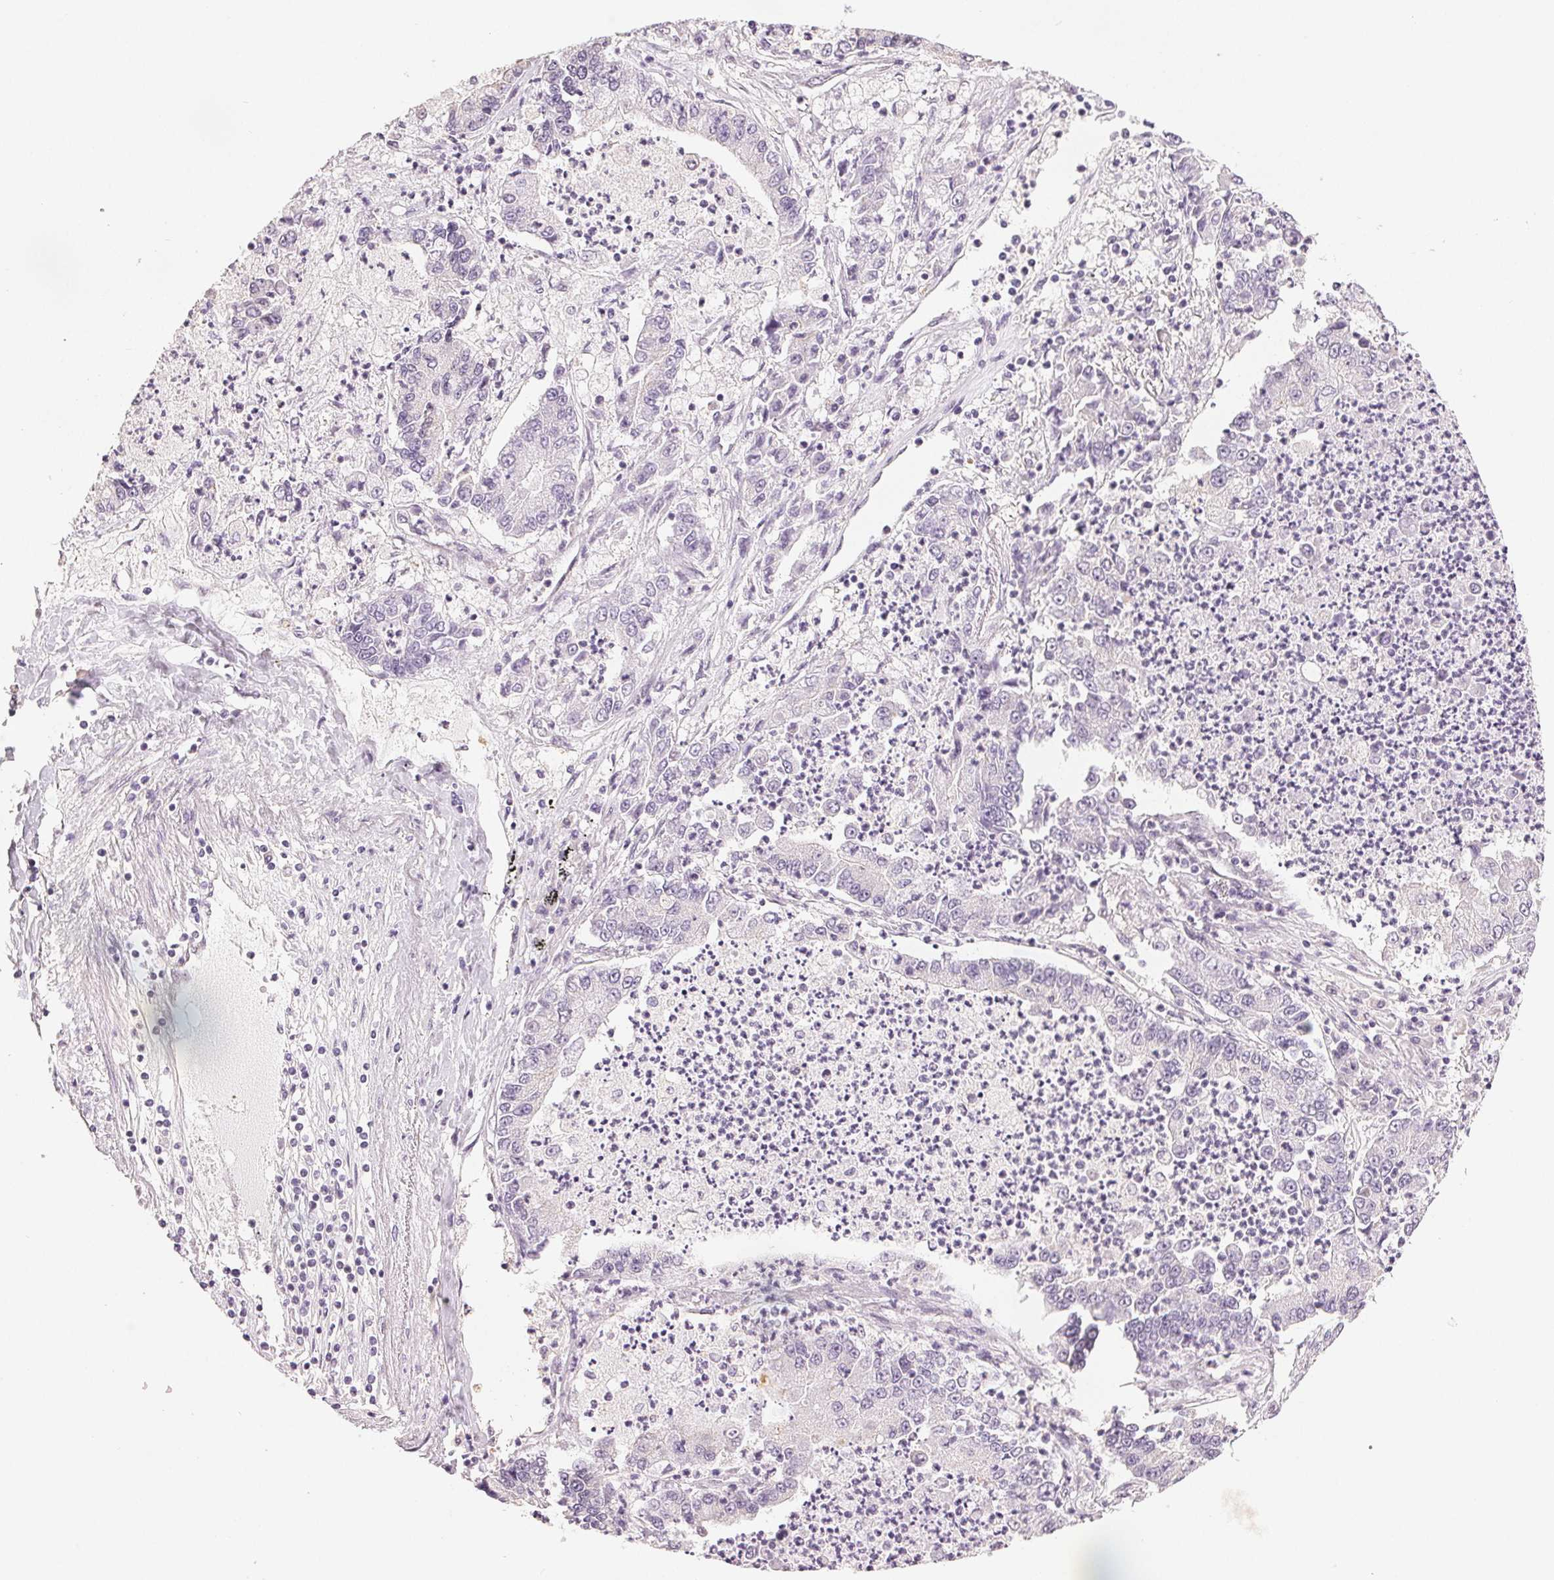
{"staining": {"intensity": "negative", "quantity": "none", "location": "none"}, "tissue": "lung cancer", "cell_type": "Tumor cells", "image_type": "cancer", "snomed": [{"axis": "morphology", "description": "Adenocarcinoma, NOS"}, {"axis": "topography", "description": "Lung"}], "caption": "Immunohistochemistry micrograph of neoplastic tissue: human lung cancer stained with DAB (3,3'-diaminobenzidine) displays no significant protein staining in tumor cells.", "gene": "PLCB1", "patient": {"sex": "female", "age": 57}}